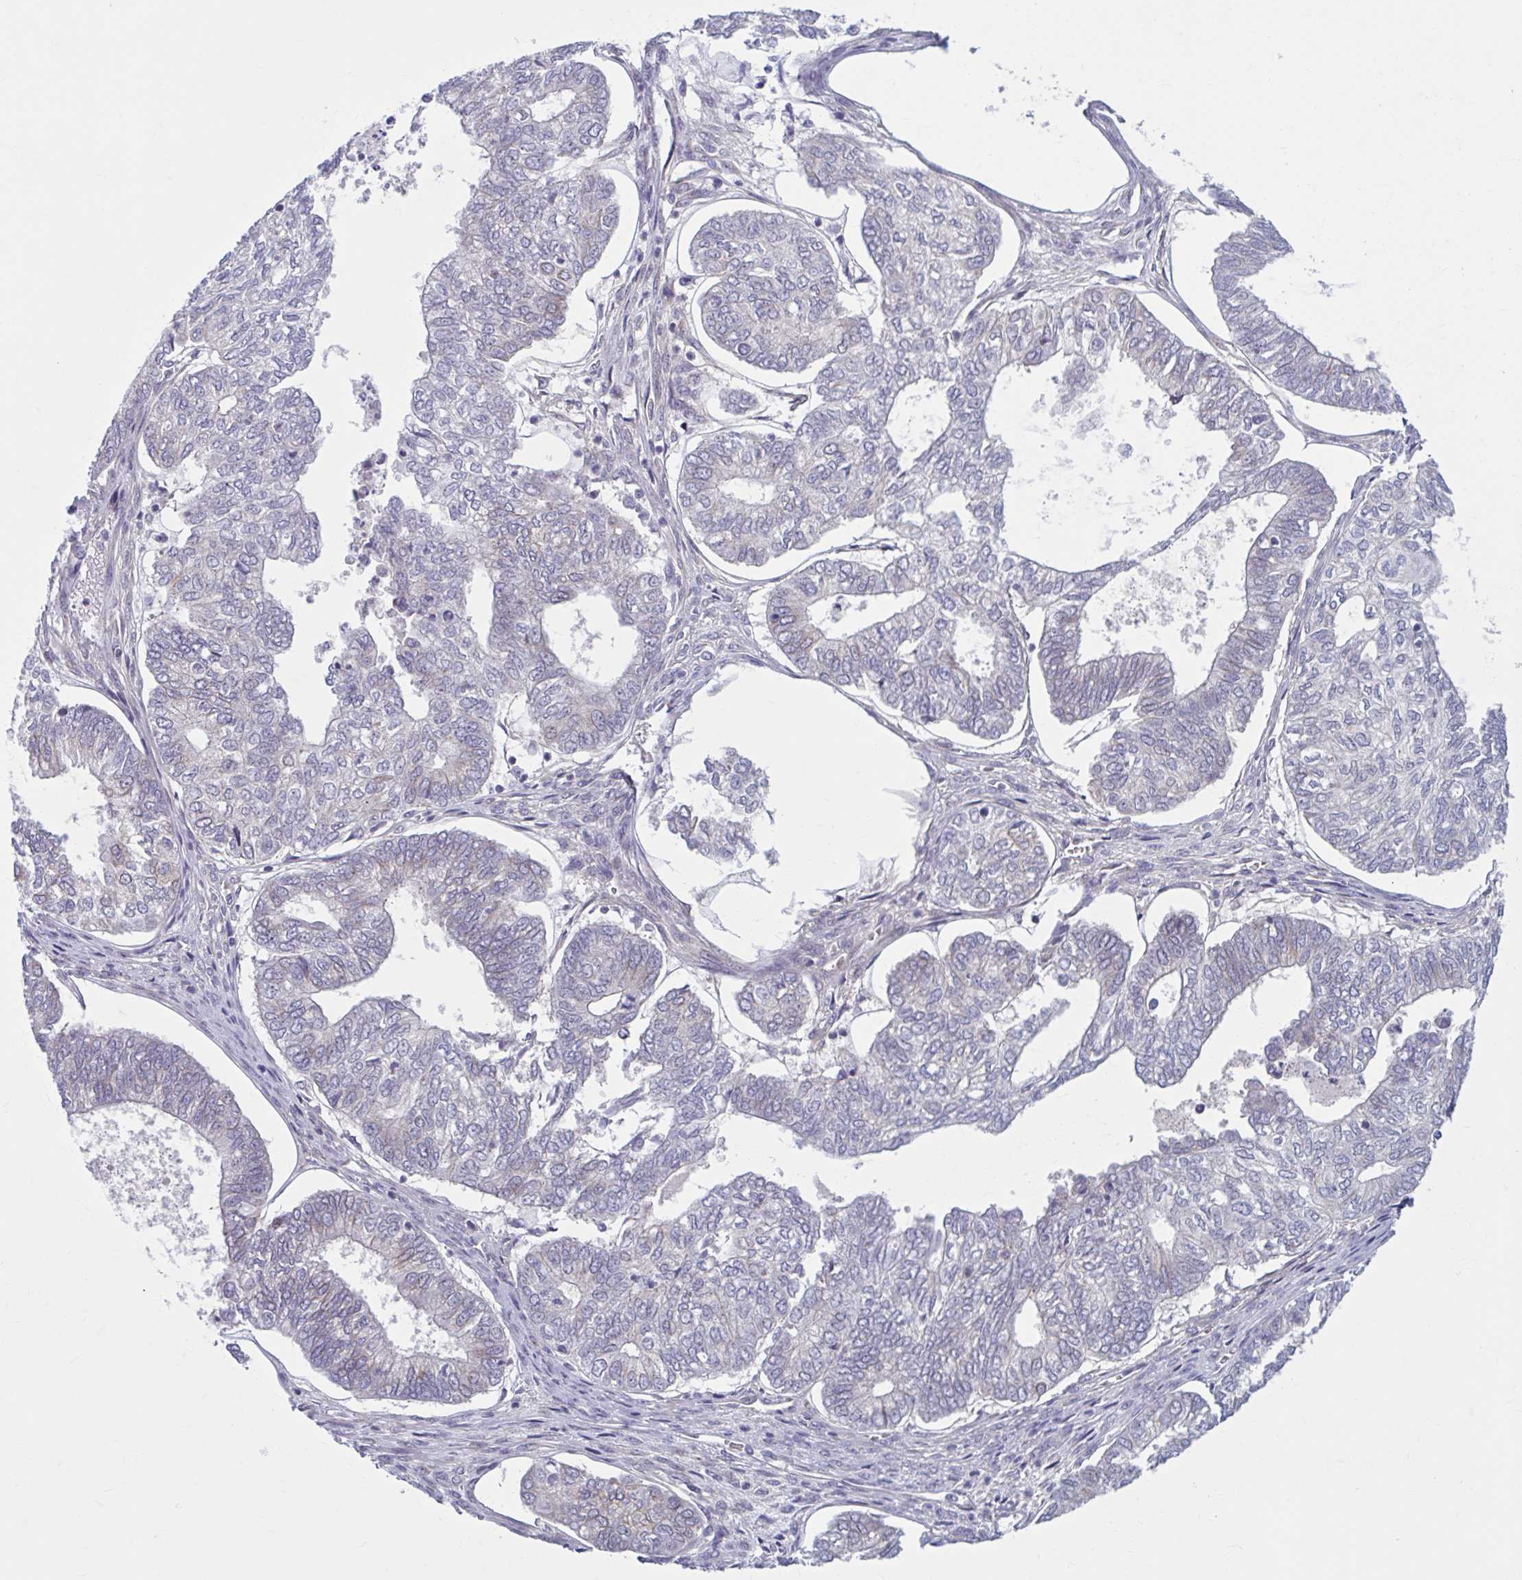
{"staining": {"intensity": "weak", "quantity": "<25%", "location": "cytoplasmic/membranous"}, "tissue": "ovarian cancer", "cell_type": "Tumor cells", "image_type": "cancer", "snomed": [{"axis": "morphology", "description": "Carcinoma, endometroid"}, {"axis": "topography", "description": "Ovary"}], "caption": "An IHC histopathology image of ovarian cancer is shown. There is no staining in tumor cells of ovarian cancer.", "gene": "CHST3", "patient": {"sex": "female", "age": 64}}